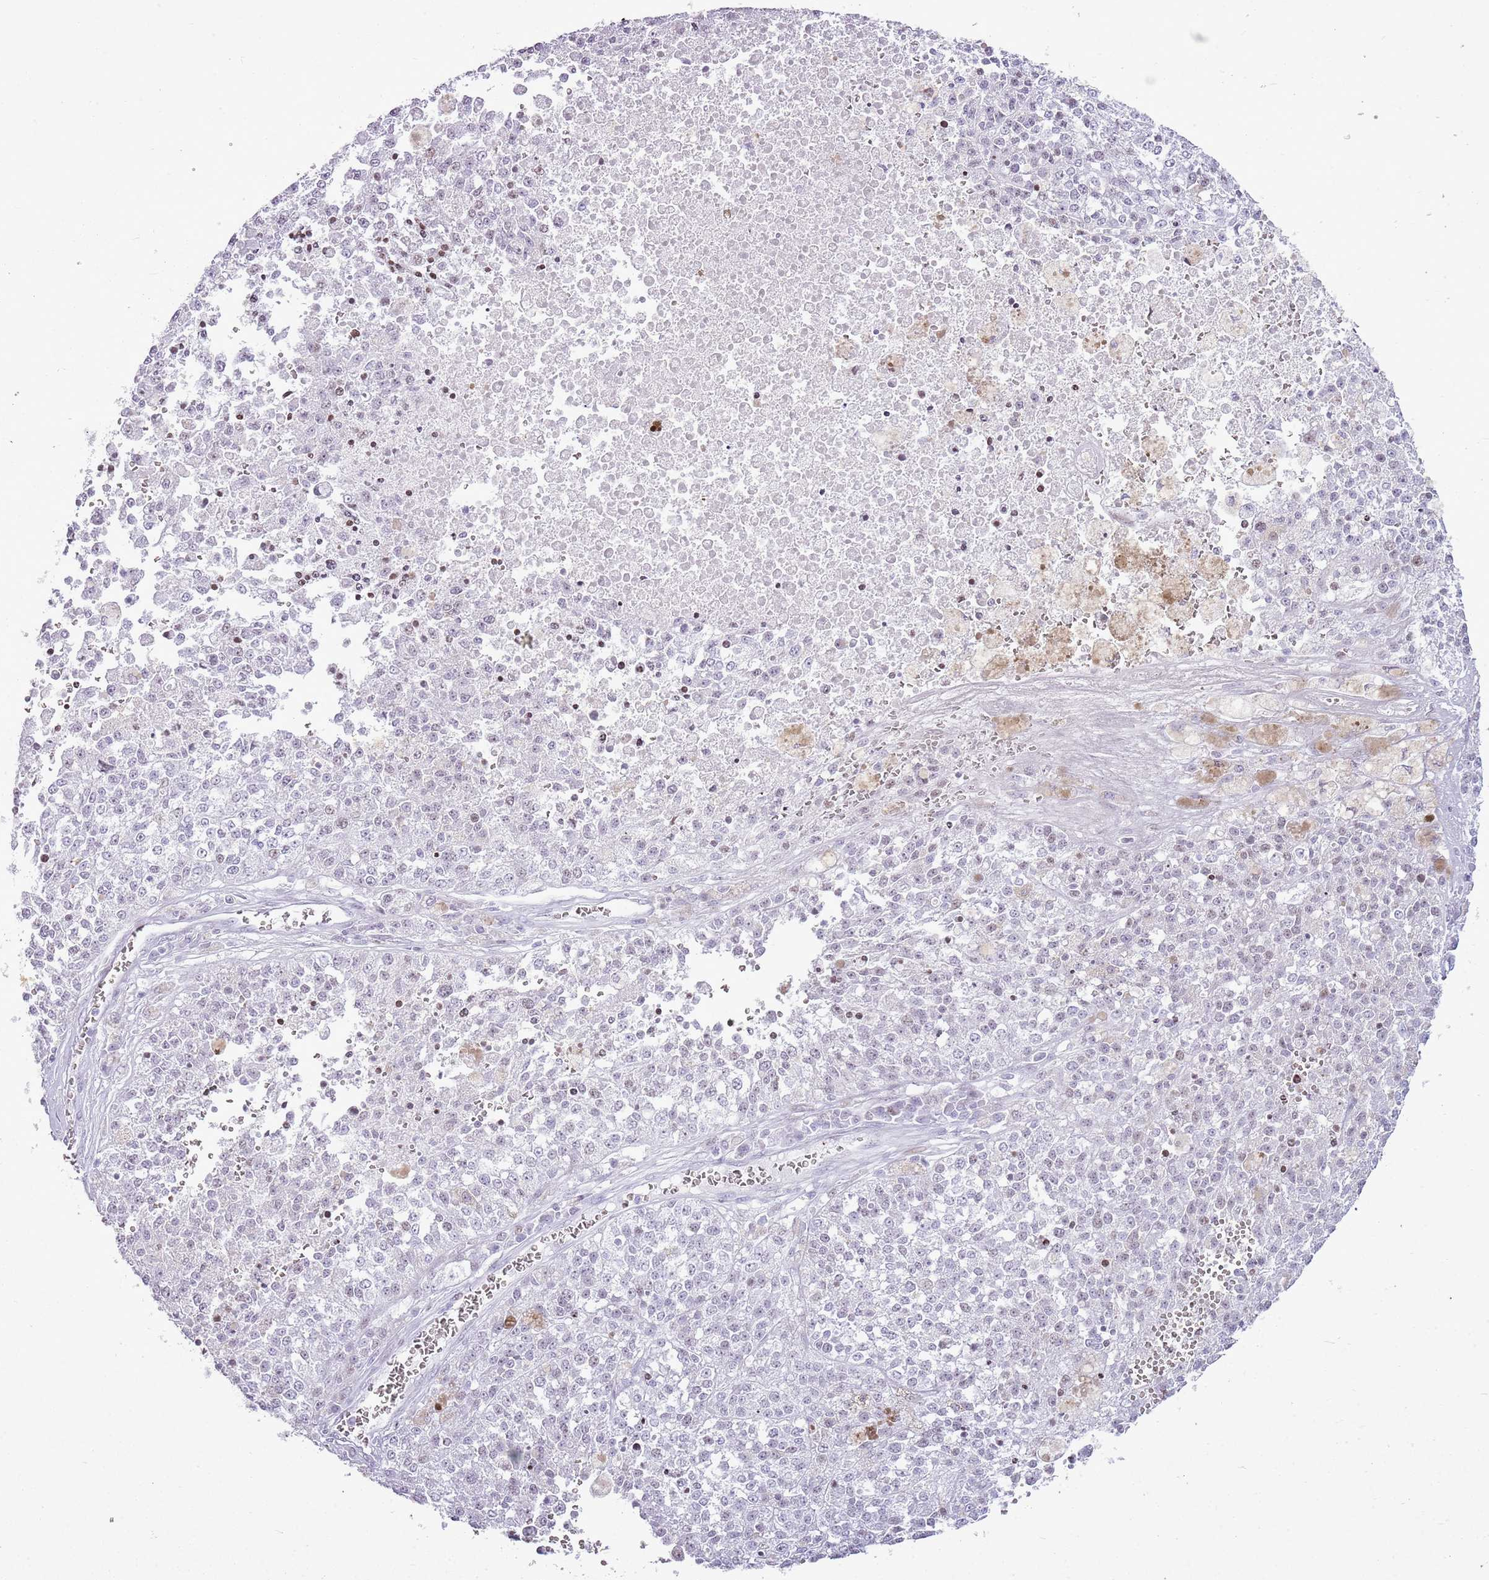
{"staining": {"intensity": "negative", "quantity": "none", "location": "none"}, "tissue": "melanoma", "cell_type": "Tumor cells", "image_type": "cancer", "snomed": [{"axis": "morphology", "description": "Malignant melanoma, NOS"}, {"axis": "topography", "description": "Skin"}], "caption": "The photomicrograph exhibits no significant positivity in tumor cells of melanoma.", "gene": "ASIP", "patient": {"sex": "female", "age": 64}}